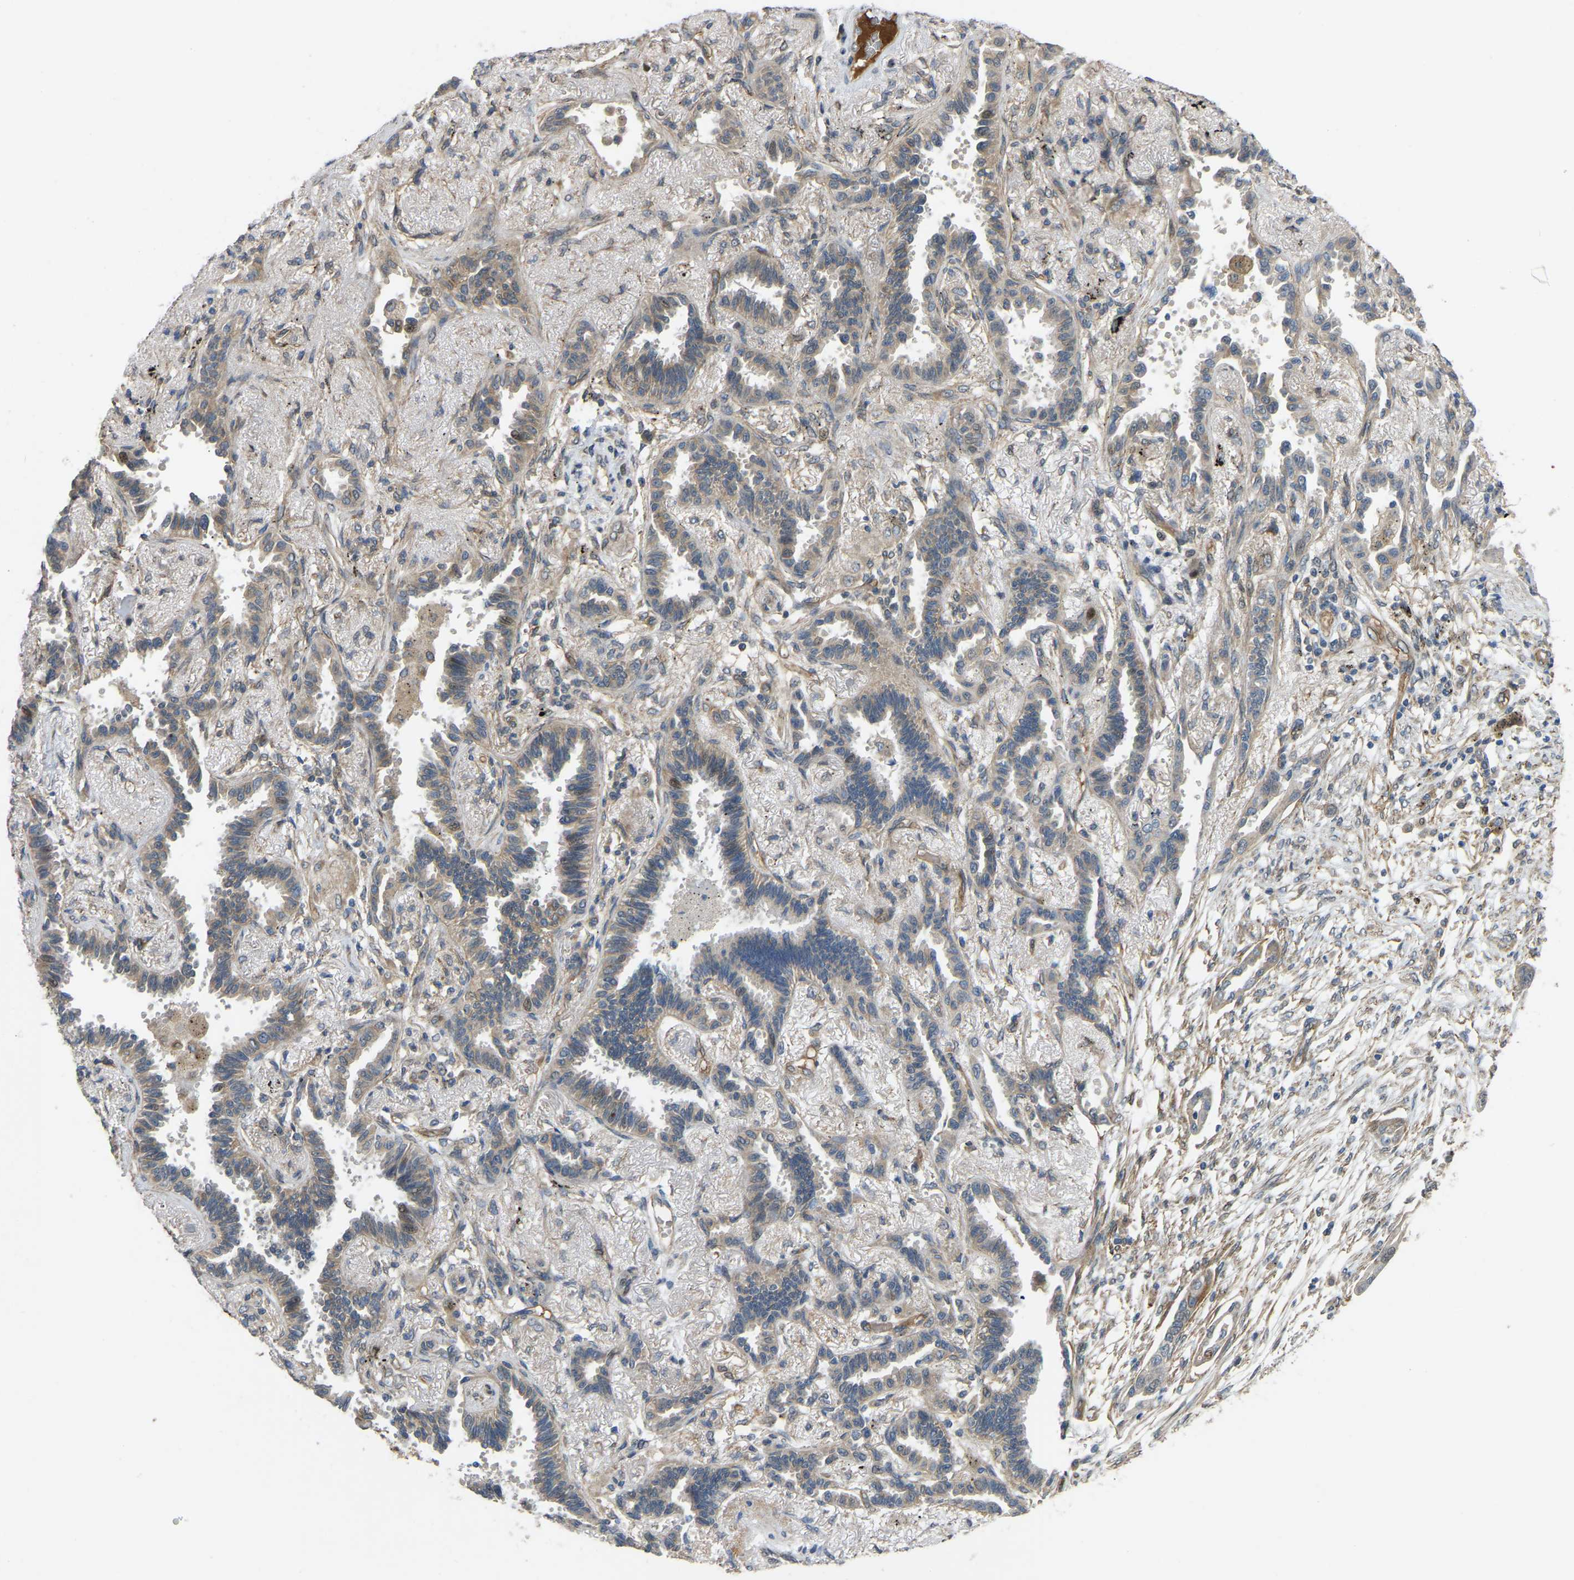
{"staining": {"intensity": "weak", "quantity": "25%-75%", "location": "cytoplasmic/membranous"}, "tissue": "lung cancer", "cell_type": "Tumor cells", "image_type": "cancer", "snomed": [{"axis": "morphology", "description": "Adenocarcinoma, NOS"}, {"axis": "topography", "description": "Lung"}], "caption": "DAB (3,3'-diaminobenzidine) immunohistochemical staining of human lung cancer (adenocarcinoma) demonstrates weak cytoplasmic/membranous protein expression in approximately 25%-75% of tumor cells. (DAB (3,3'-diaminobenzidine) IHC, brown staining for protein, blue staining for nuclei).", "gene": "C21orf91", "patient": {"sex": "male", "age": 59}}